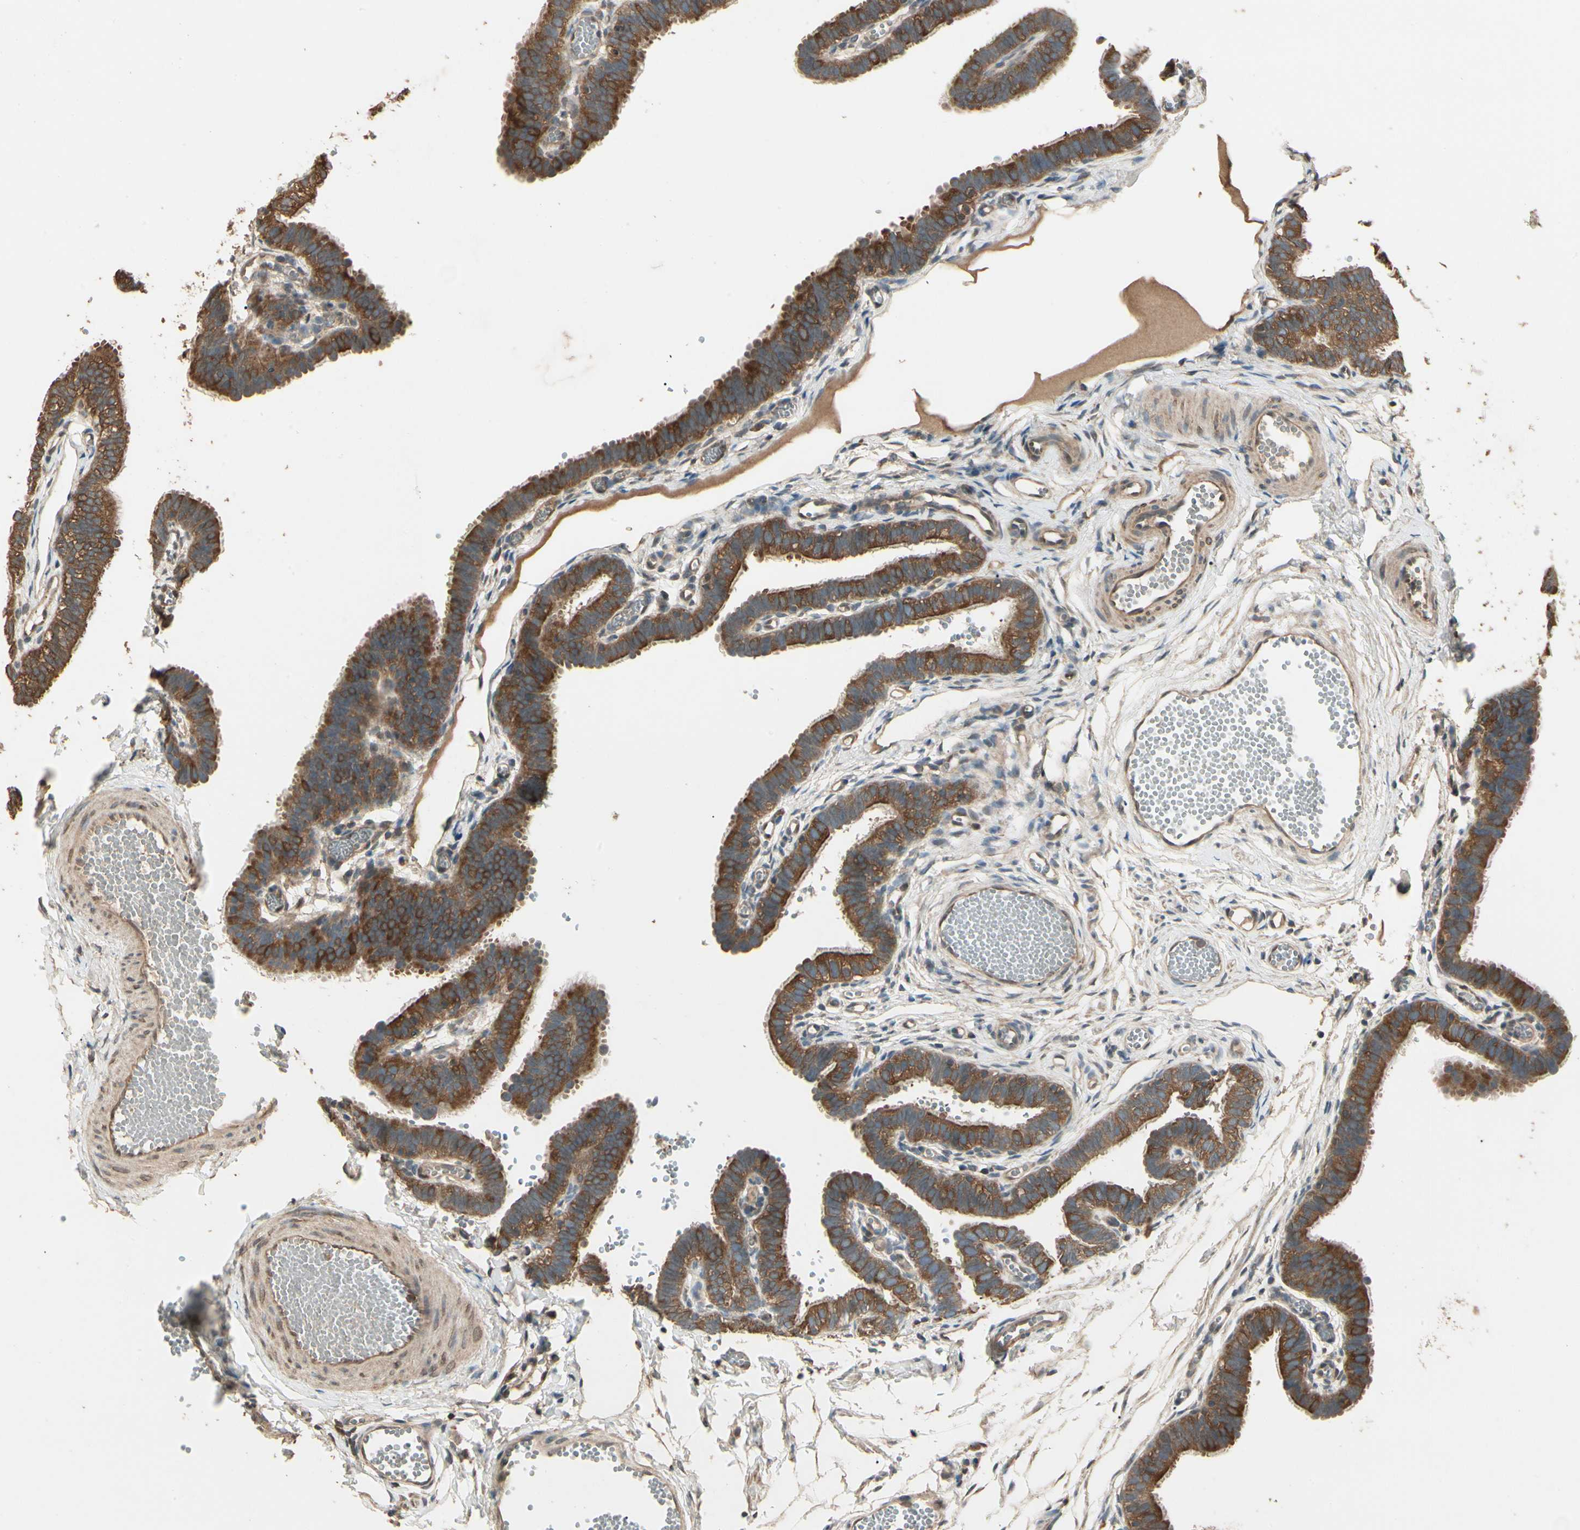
{"staining": {"intensity": "strong", "quantity": ">75%", "location": "cytoplasmic/membranous"}, "tissue": "fallopian tube", "cell_type": "Glandular cells", "image_type": "normal", "snomed": [{"axis": "morphology", "description": "Normal tissue, NOS"}, {"axis": "topography", "description": "Fallopian tube"}, {"axis": "topography", "description": "Placenta"}], "caption": "Strong cytoplasmic/membranous expression is seen in about >75% of glandular cells in unremarkable fallopian tube.", "gene": "CCT7", "patient": {"sex": "female", "age": 34}}